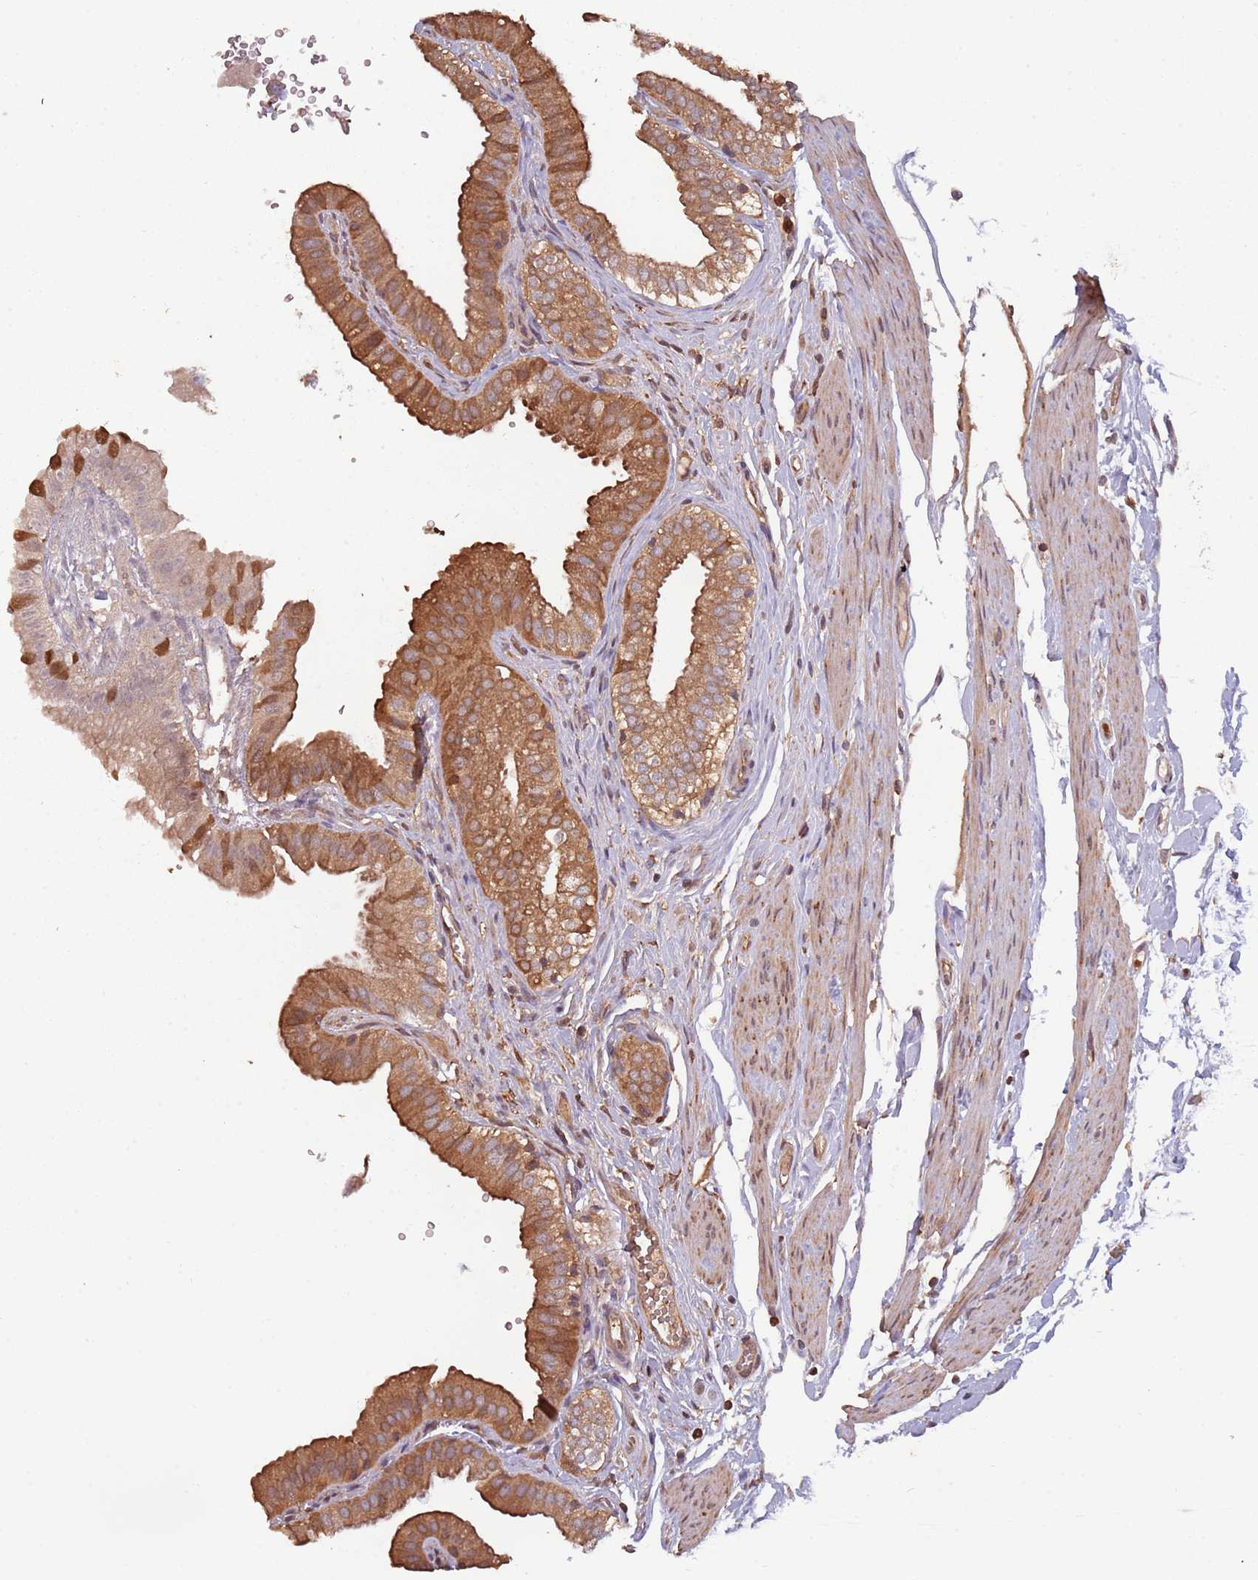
{"staining": {"intensity": "strong", "quantity": ">75%", "location": "cytoplasmic/membranous"}, "tissue": "gallbladder", "cell_type": "Glandular cells", "image_type": "normal", "snomed": [{"axis": "morphology", "description": "Normal tissue, NOS"}, {"axis": "topography", "description": "Gallbladder"}], "caption": "Immunohistochemical staining of benign gallbladder reveals high levels of strong cytoplasmic/membranous expression in about >75% of glandular cells.", "gene": "COG4", "patient": {"sex": "female", "age": 61}}